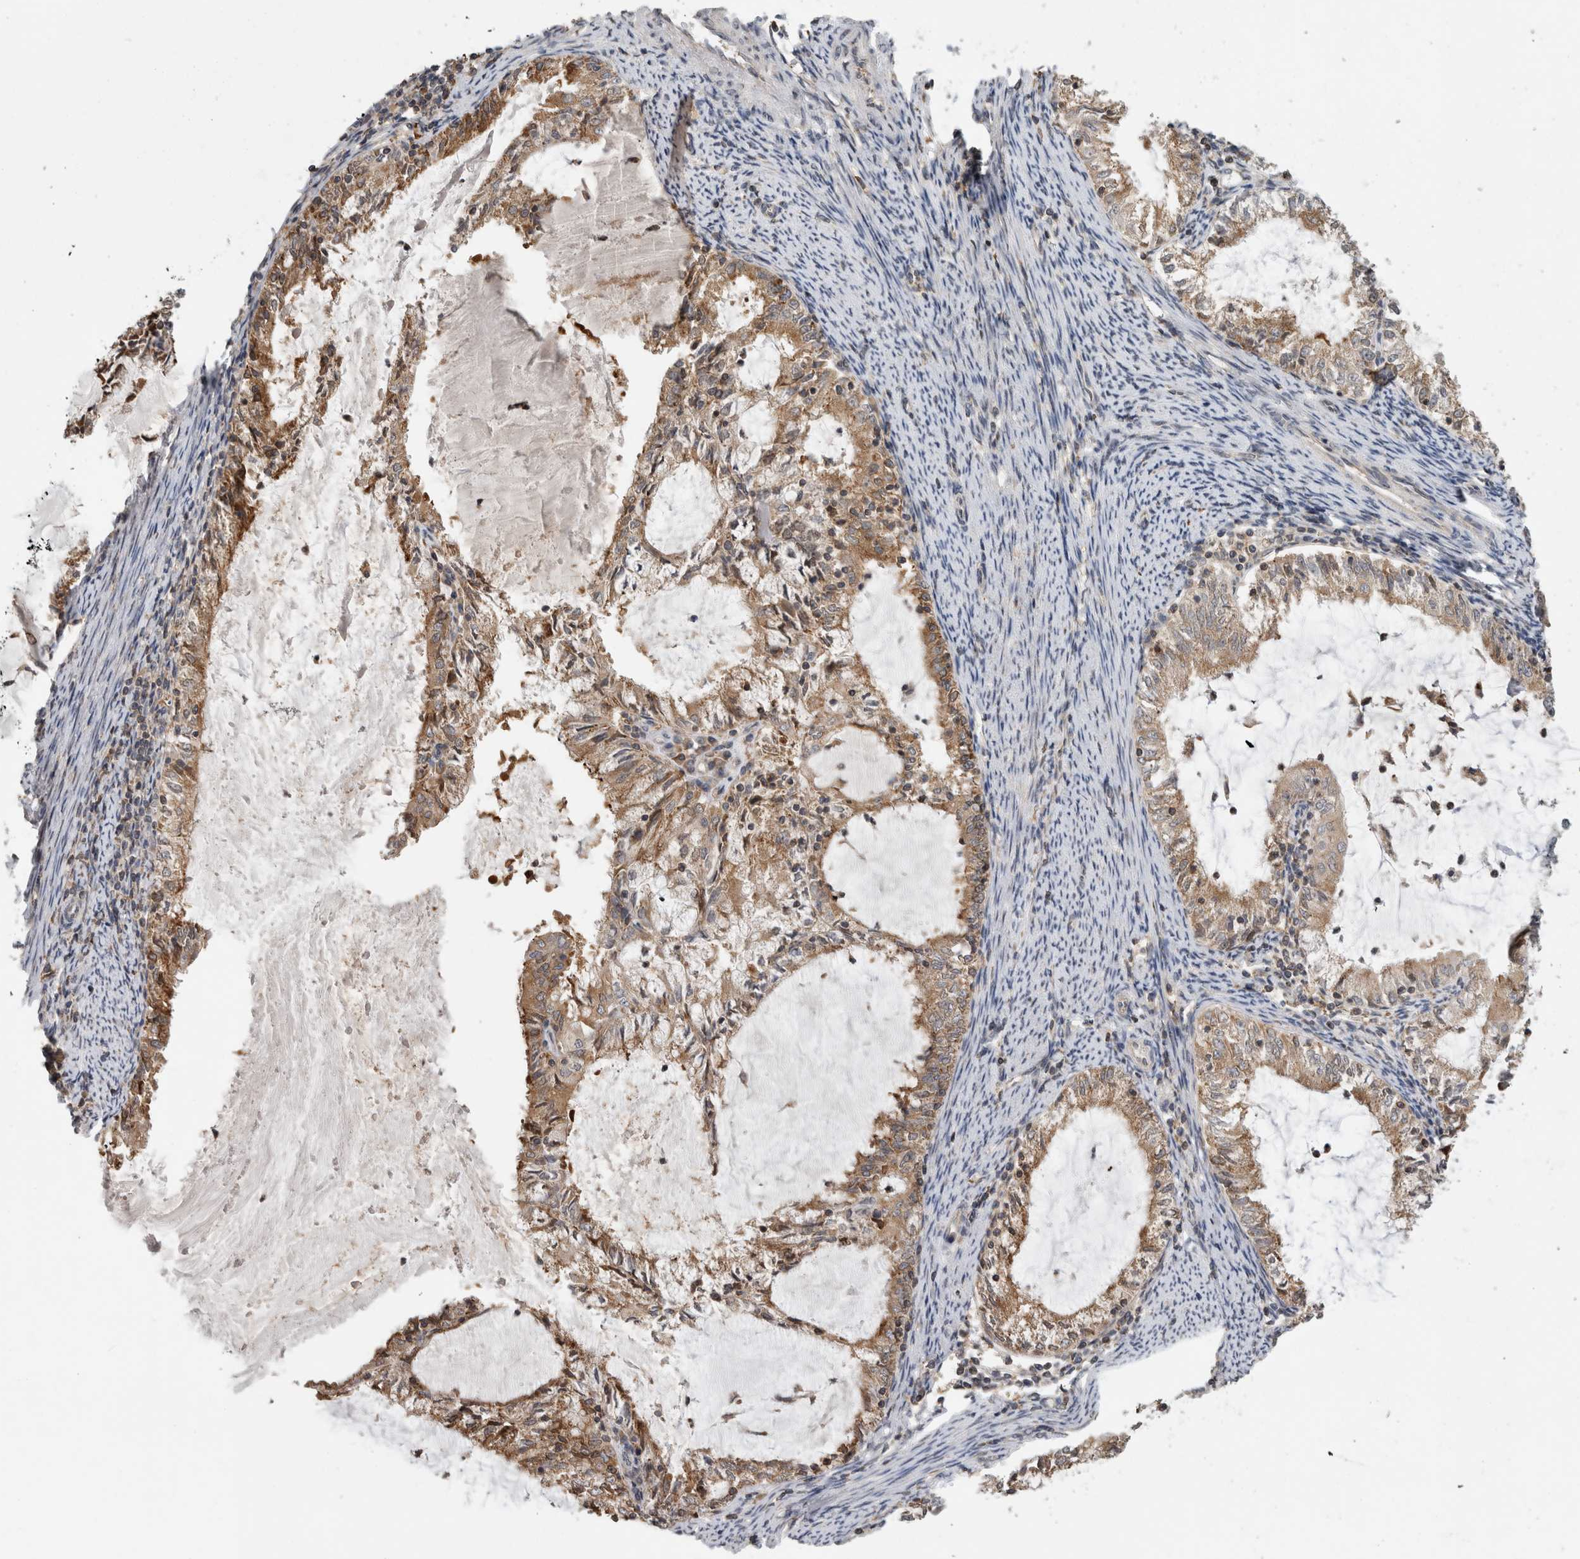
{"staining": {"intensity": "moderate", "quantity": ">75%", "location": "cytoplasmic/membranous"}, "tissue": "endometrial cancer", "cell_type": "Tumor cells", "image_type": "cancer", "snomed": [{"axis": "morphology", "description": "Adenocarcinoma, NOS"}, {"axis": "topography", "description": "Endometrium"}], "caption": "Tumor cells exhibit medium levels of moderate cytoplasmic/membranous staining in about >75% of cells in human endometrial cancer (adenocarcinoma). The protein of interest is shown in brown color, while the nuclei are stained blue.", "gene": "PARP6", "patient": {"sex": "female", "age": 57}}